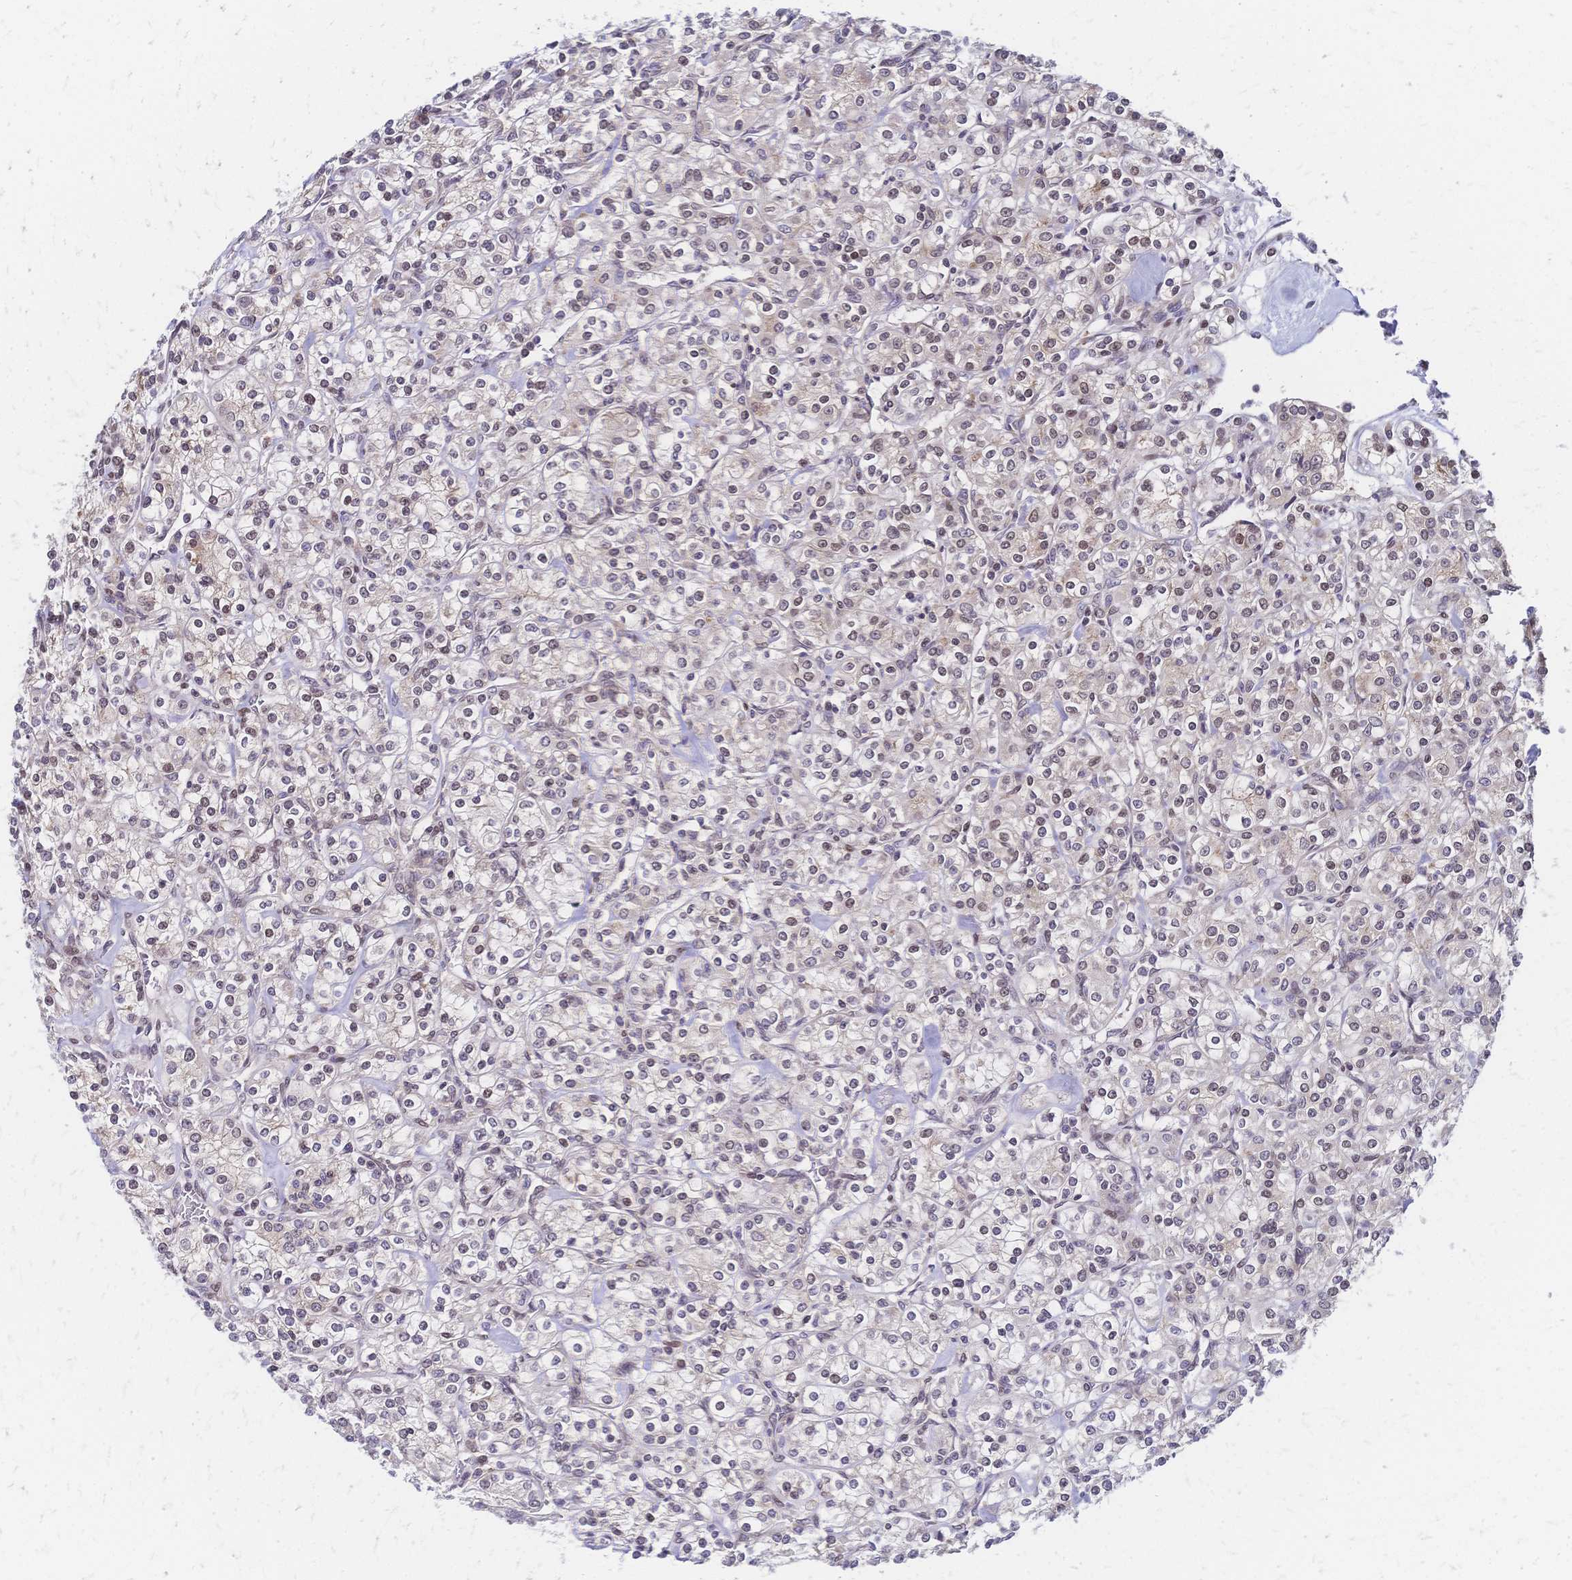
{"staining": {"intensity": "weak", "quantity": "<25%", "location": "nuclear"}, "tissue": "renal cancer", "cell_type": "Tumor cells", "image_type": "cancer", "snomed": [{"axis": "morphology", "description": "Adenocarcinoma, NOS"}, {"axis": "topography", "description": "Kidney"}], "caption": "A histopathology image of human renal cancer is negative for staining in tumor cells.", "gene": "CBX7", "patient": {"sex": "male", "age": 77}}